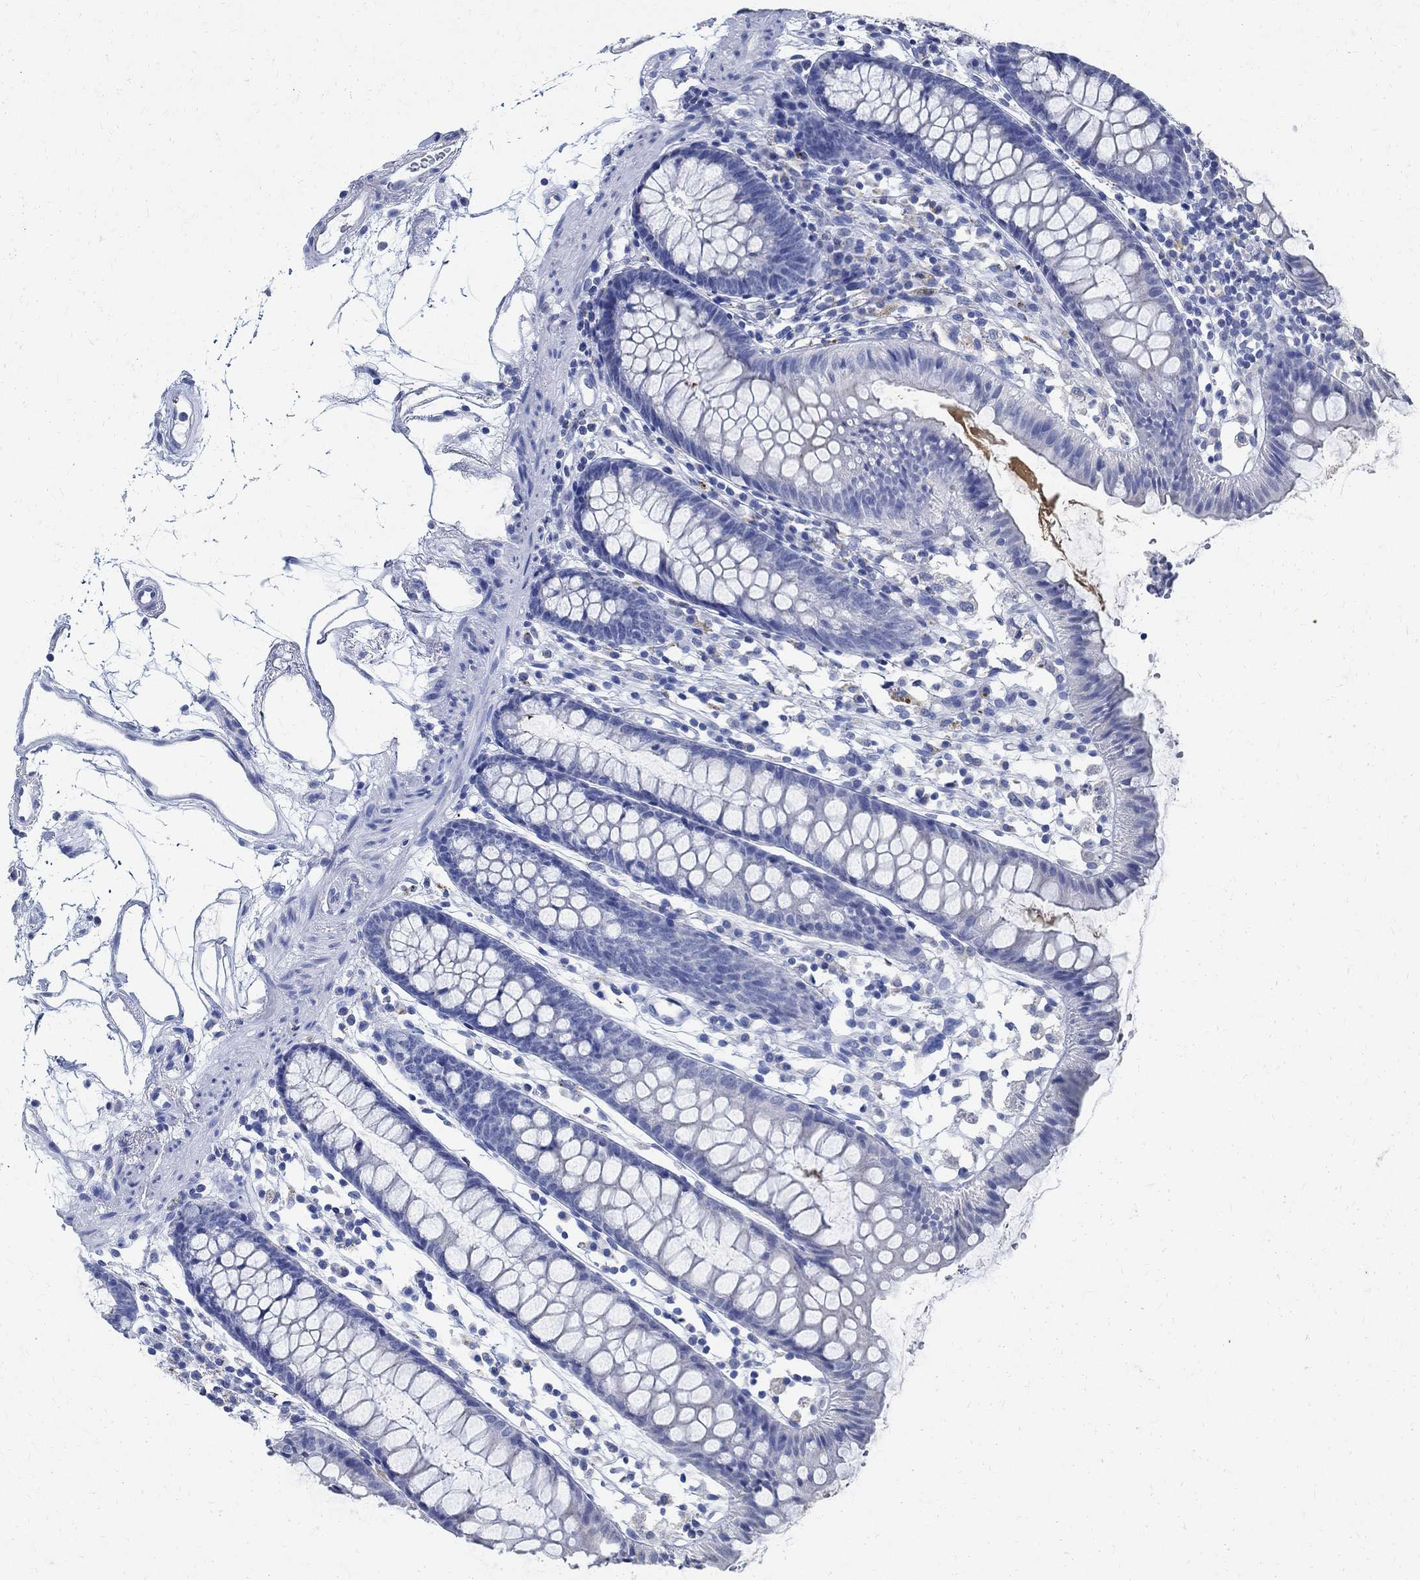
{"staining": {"intensity": "negative", "quantity": "none", "location": "none"}, "tissue": "colon", "cell_type": "Endothelial cells", "image_type": "normal", "snomed": [{"axis": "morphology", "description": "Normal tissue, NOS"}, {"axis": "topography", "description": "Colon"}], "caption": "Photomicrograph shows no protein positivity in endothelial cells of benign colon.", "gene": "TMEM221", "patient": {"sex": "female", "age": 84}}